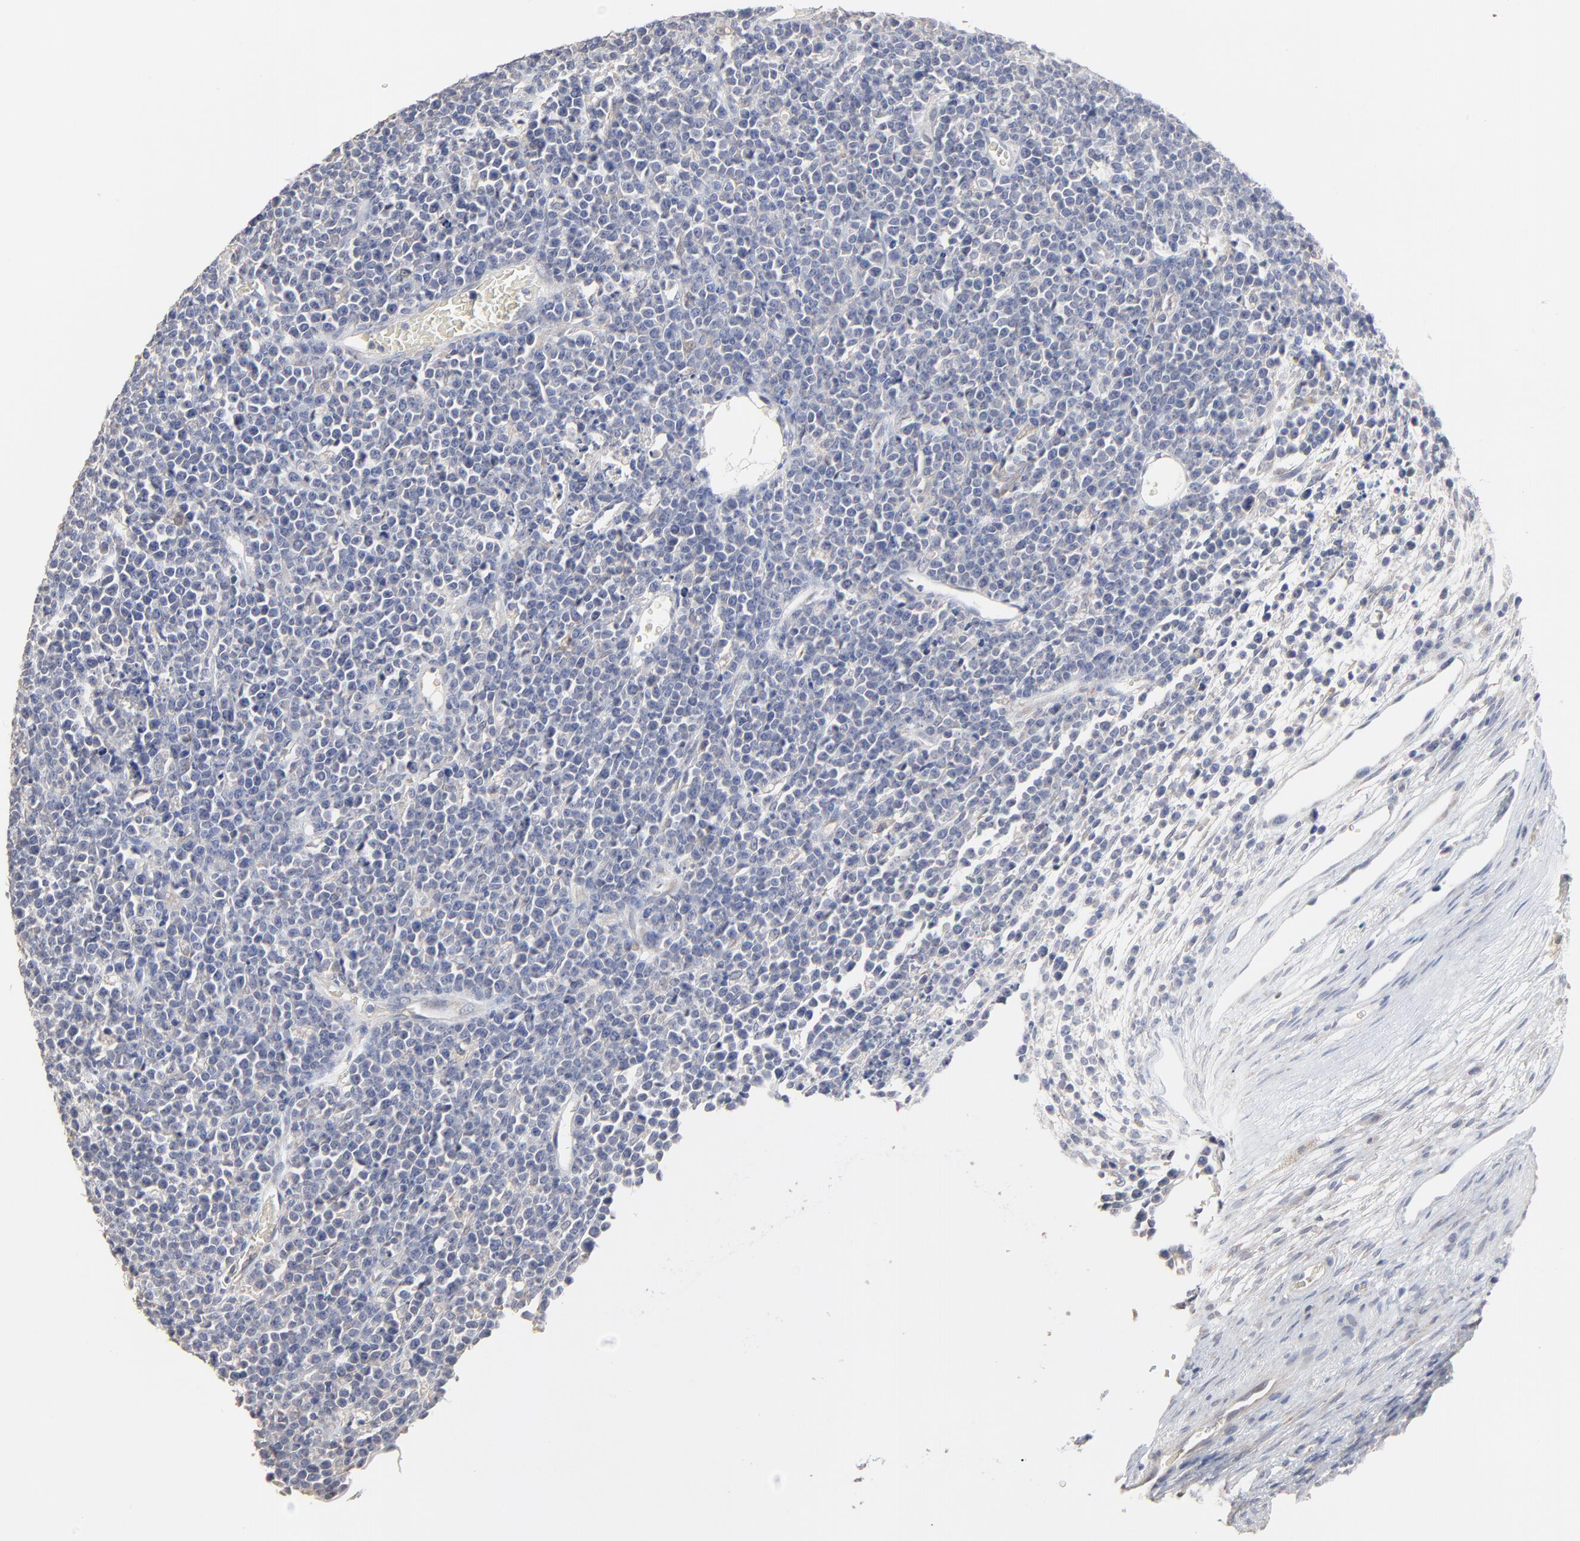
{"staining": {"intensity": "negative", "quantity": "none", "location": "none"}, "tissue": "lymphoma", "cell_type": "Tumor cells", "image_type": "cancer", "snomed": [{"axis": "morphology", "description": "Malignant lymphoma, non-Hodgkin's type, High grade"}, {"axis": "topography", "description": "Ovary"}], "caption": "This is an immunohistochemistry image of human lymphoma. There is no expression in tumor cells.", "gene": "FANCB", "patient": {"sex": "female", "age": 56}}